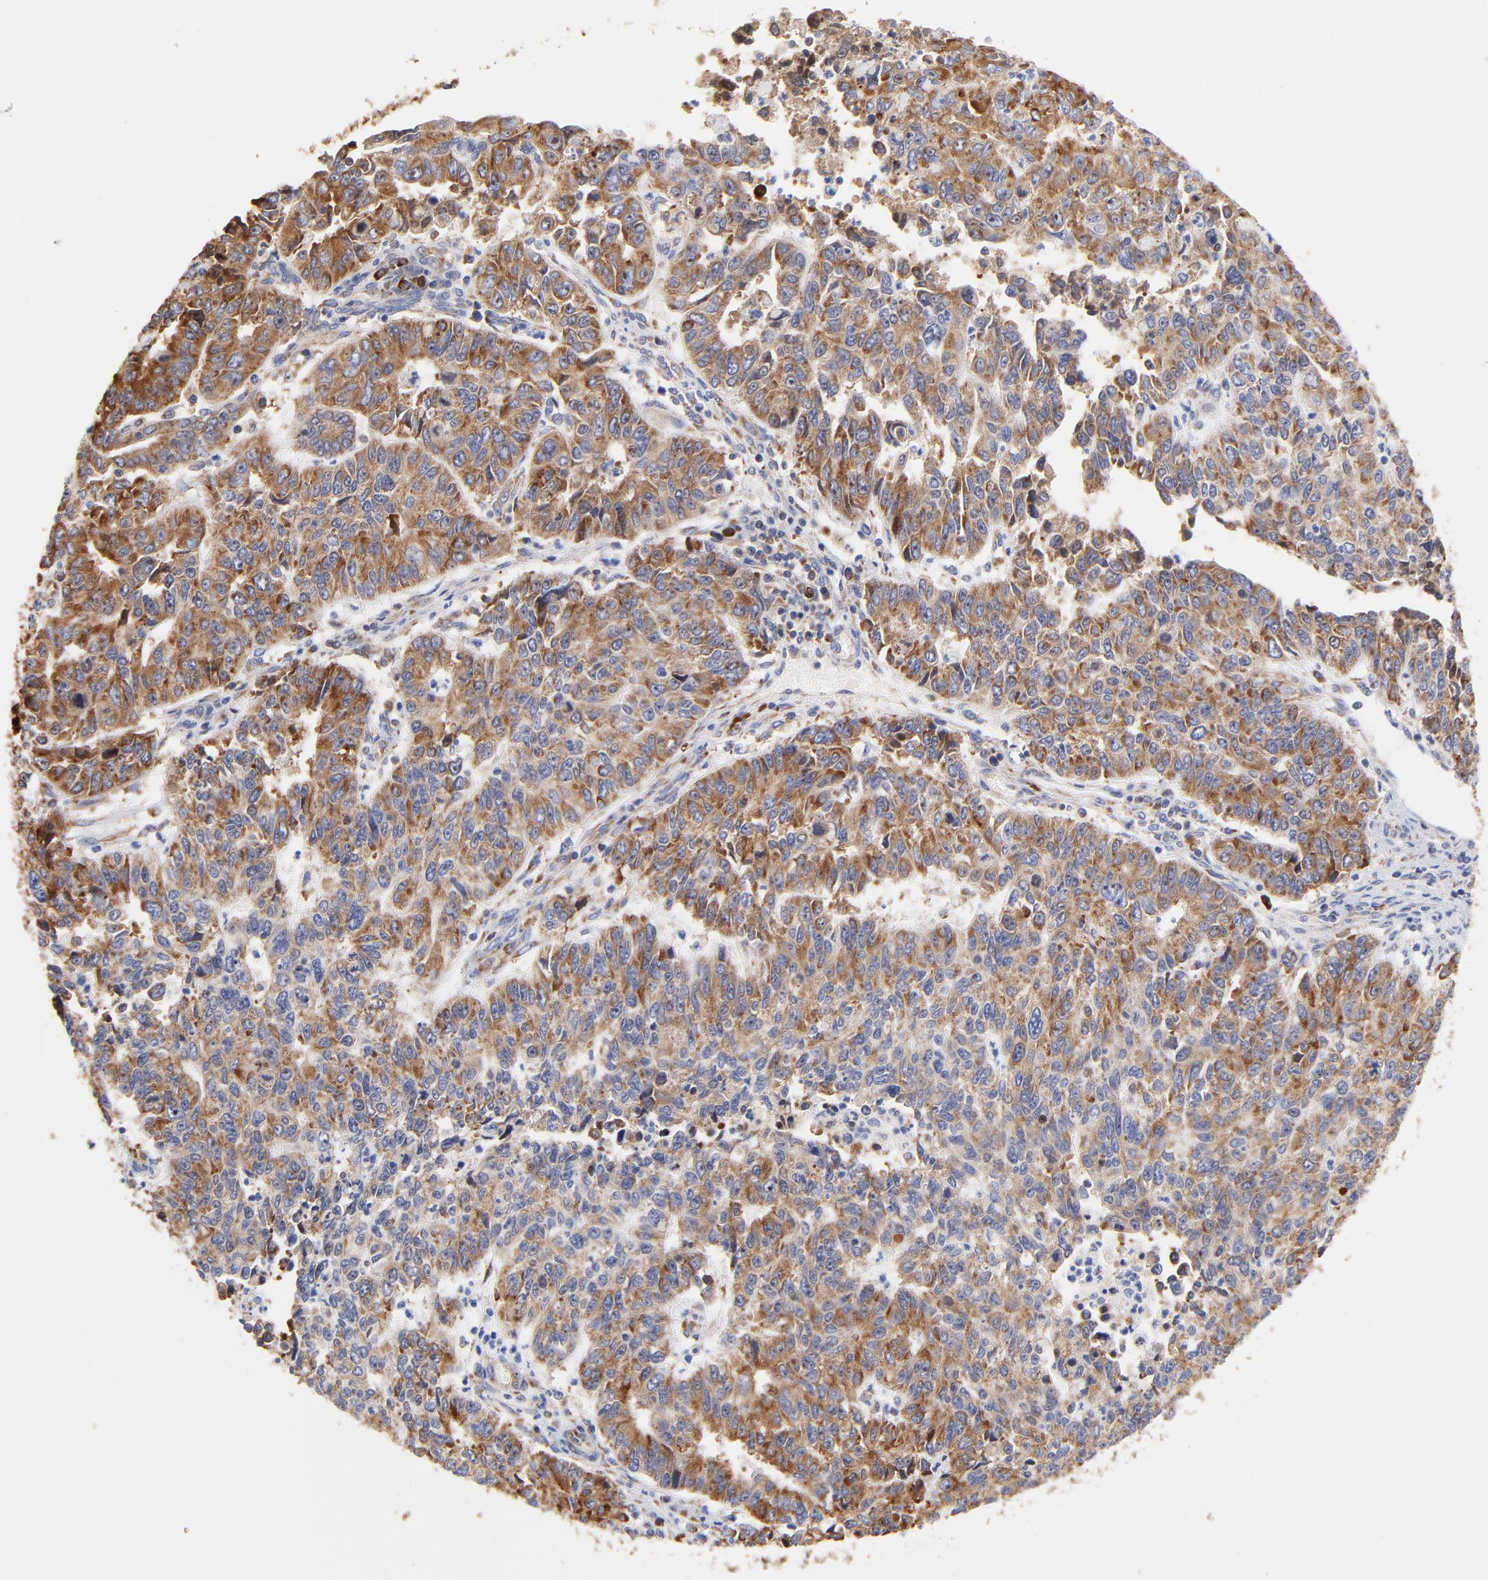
{"staining": {"intensity": "moderate", "quantity": ">75%", "location": "cytoplasmic/membranous"}, "tissue": "endometrial cancer", "cell_type": "Tumor cells", "image_type": "cancer", "snomed": [{"axis": "morphology", "description": "Adenocarcinoma, NOS"}, {"axis": "topography", "description": "Endometrium"}], "caption": "The immunohistochemical stain highlights moderate cytoplasmic/membranous expression in tumor cells of endometrial cancer (adenocarcinoma) tissue.", "gene": "RPL27", "patient": {"sex": "female", "age": 42}}